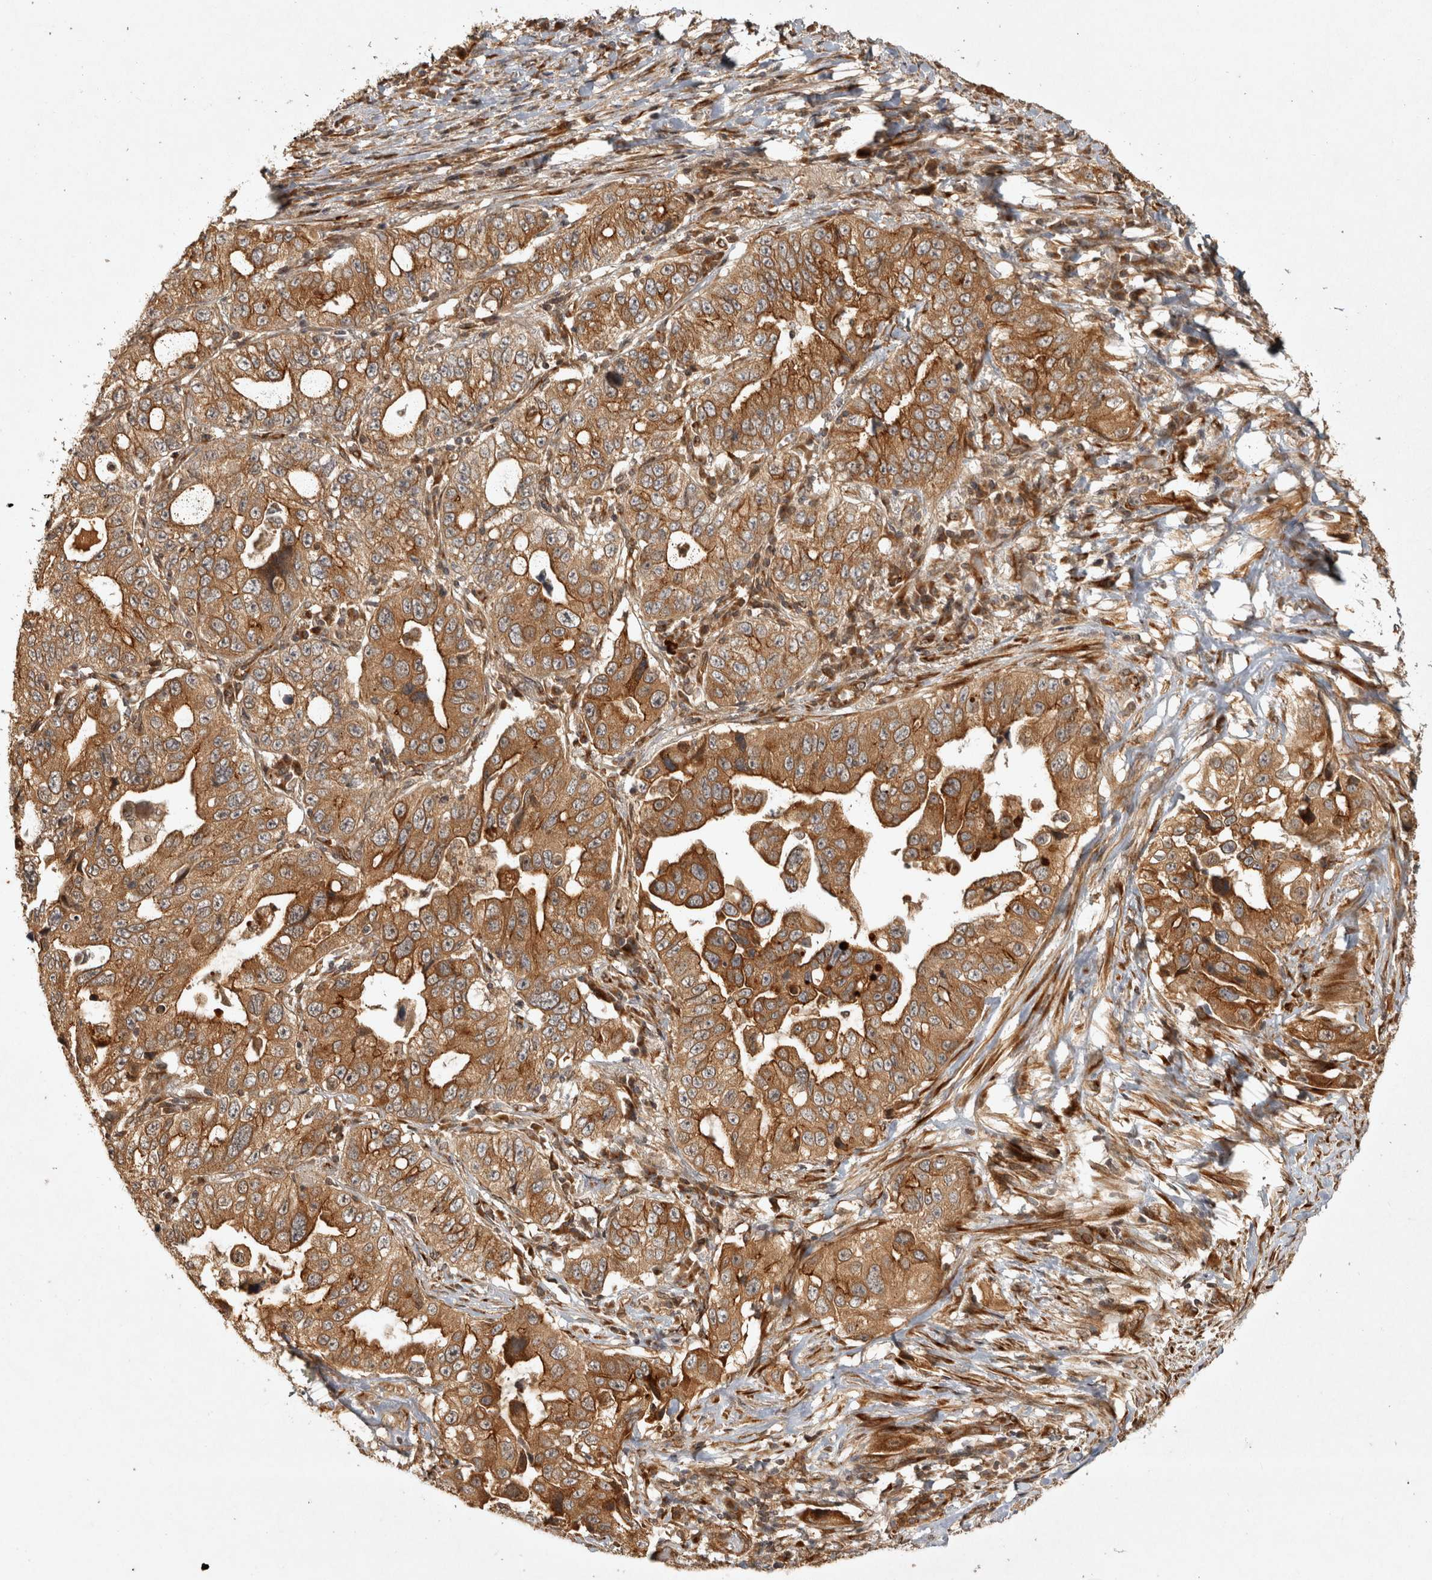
{"staining": {"intensity": "moderate", "quantity": ">75%", "location": "cytoplasmic/membranous"}, "tissue": "lung cancer", "cell_type": "Tumor cells", "image_type": "cancer", "snomed": [{"axis": "morphology", "description": "Adenocarcinoma, NOS"}, {"axis": "topography", "description": "Lung"}], "caption": "Adenocarcinoma (lung) stained with DAB (3,3'-diaminobenzidine) immunohistochemistry displays medium levels of moderate cytoplasmic/membranous positivity in about >75% of tumor cells.", "gene": "CAMSAP2", "patient": {"sex": "female", "age": 51}}